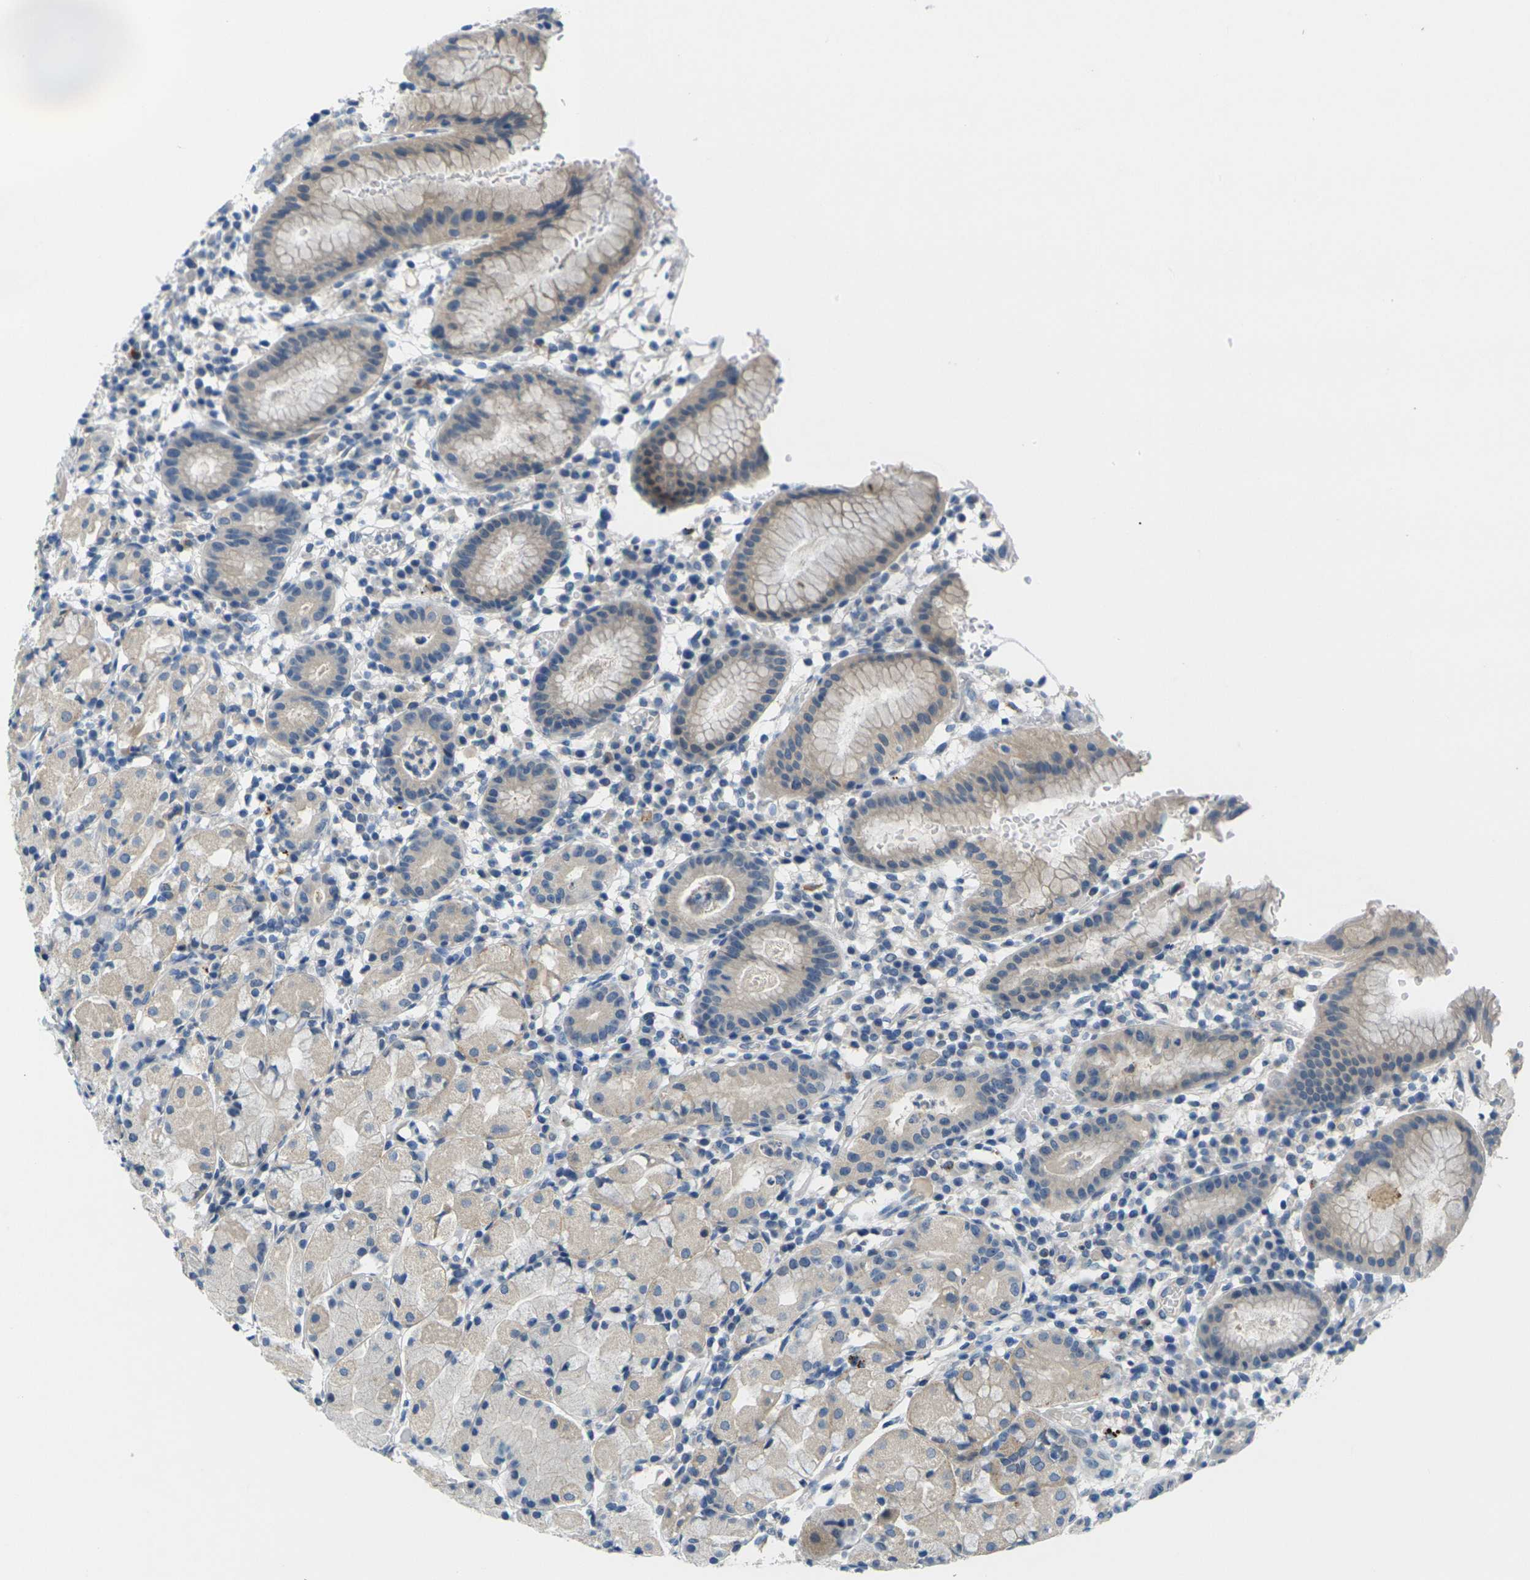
{"staining": {"intensity": "weak", "quantity": "<25%", "location": "cytoplasmic/membranous"}, "tissue": "stomach", "cell_type": "Glandular cells", "image_type": "normal", "snomed": [{"axis": "morphology", "description": "Normal tissue, NOS"}, {"axis": "topography", "description": "Stomach"}, {"axis": "topography", "description": "Stomach, lower"}], "caption": "An immunohistochemistry (IHC) micrograph of normal stomach is shown. There is no staining in glandular cells of stomach.", "gene": "CYP2C8", "patient": {"sex": "female", "age": 75}}